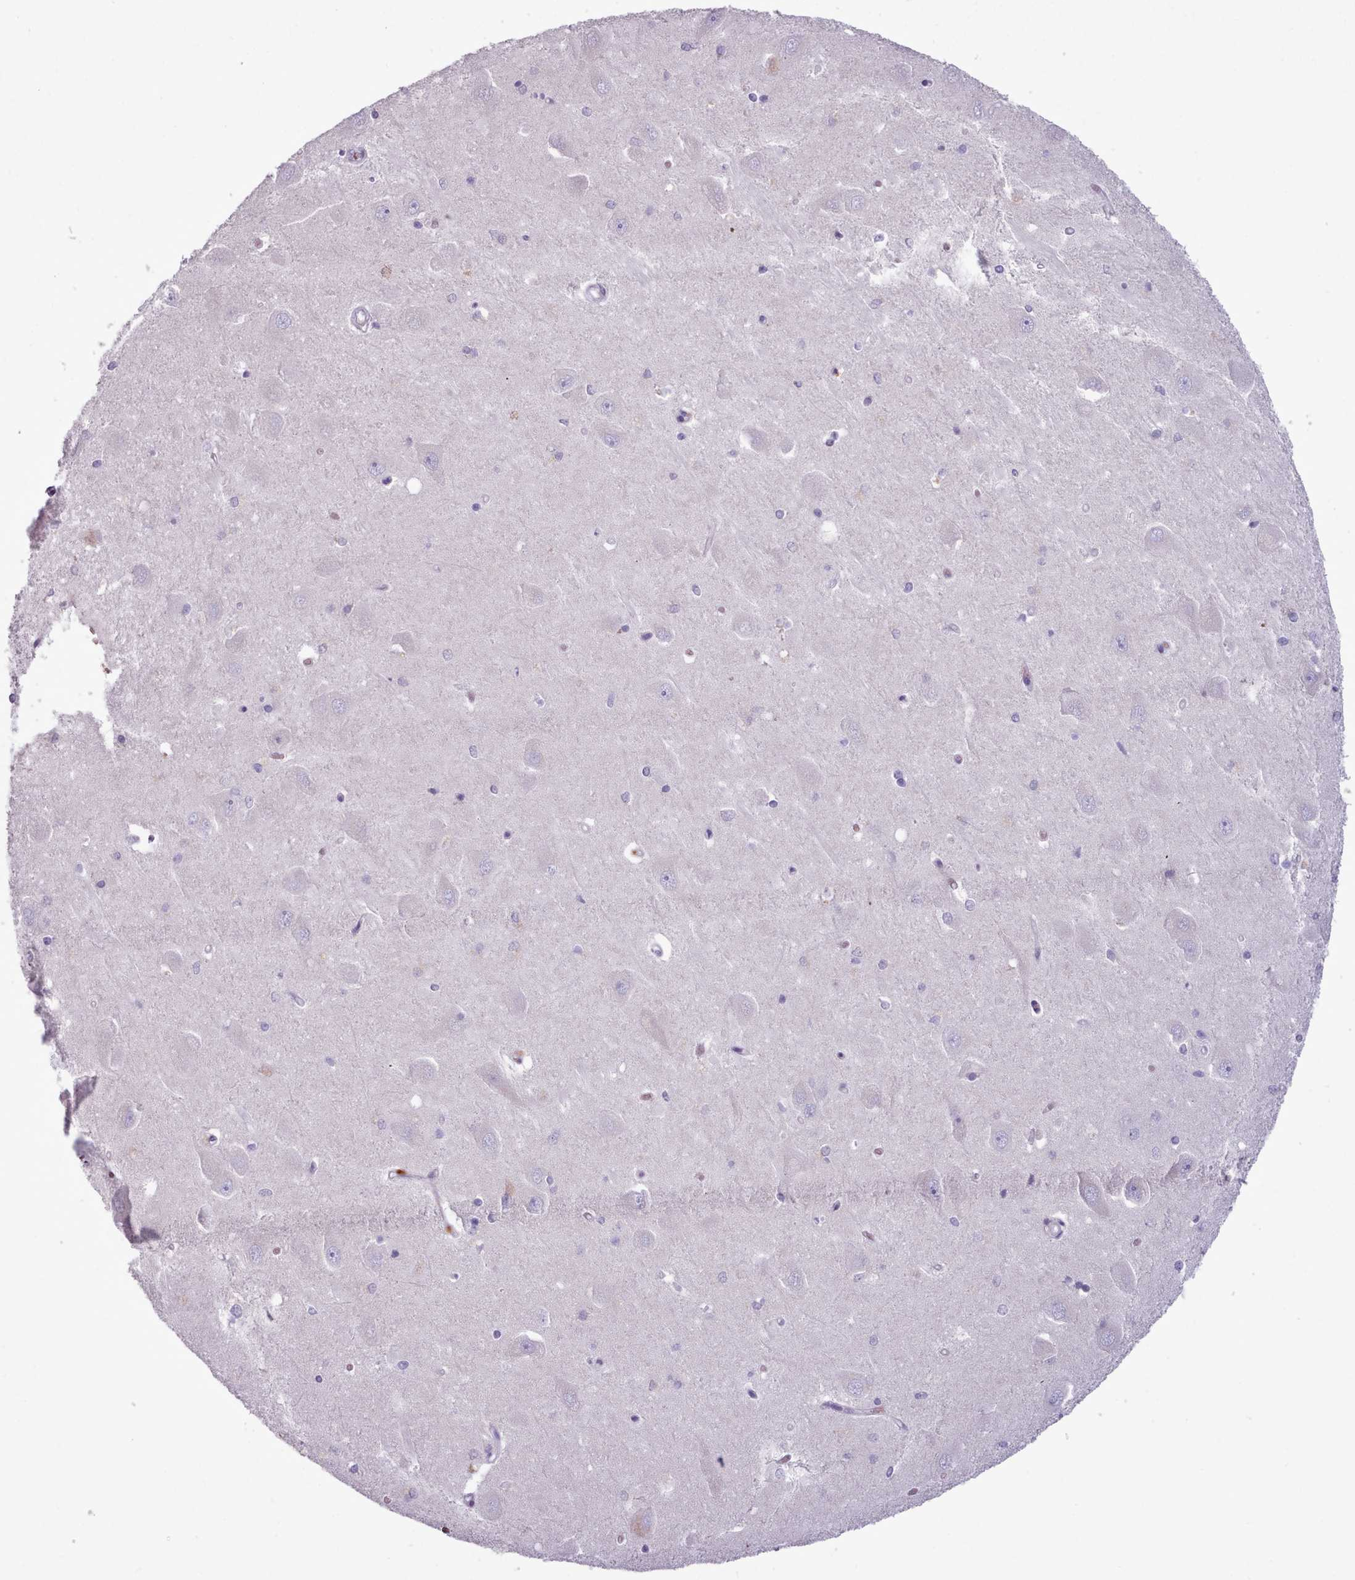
{"staining": {"intensity": "negative", "quantity": "none", "location": "none"}, "tissue": "hippocampus", "cell_type": "Glial cells", "image_type": "normal", "snomed": [{"axis": "morphology", "description": "Normal tissue, NOS"}, {"axis": "topography", "description": "Hippocampus"}], "caption": "Benign hippocampus was stained to show a protein in brown. There is no significant staining in glial cells.", "gene": "AK4P3", "patient": {"sex": "male", "age": 45}}